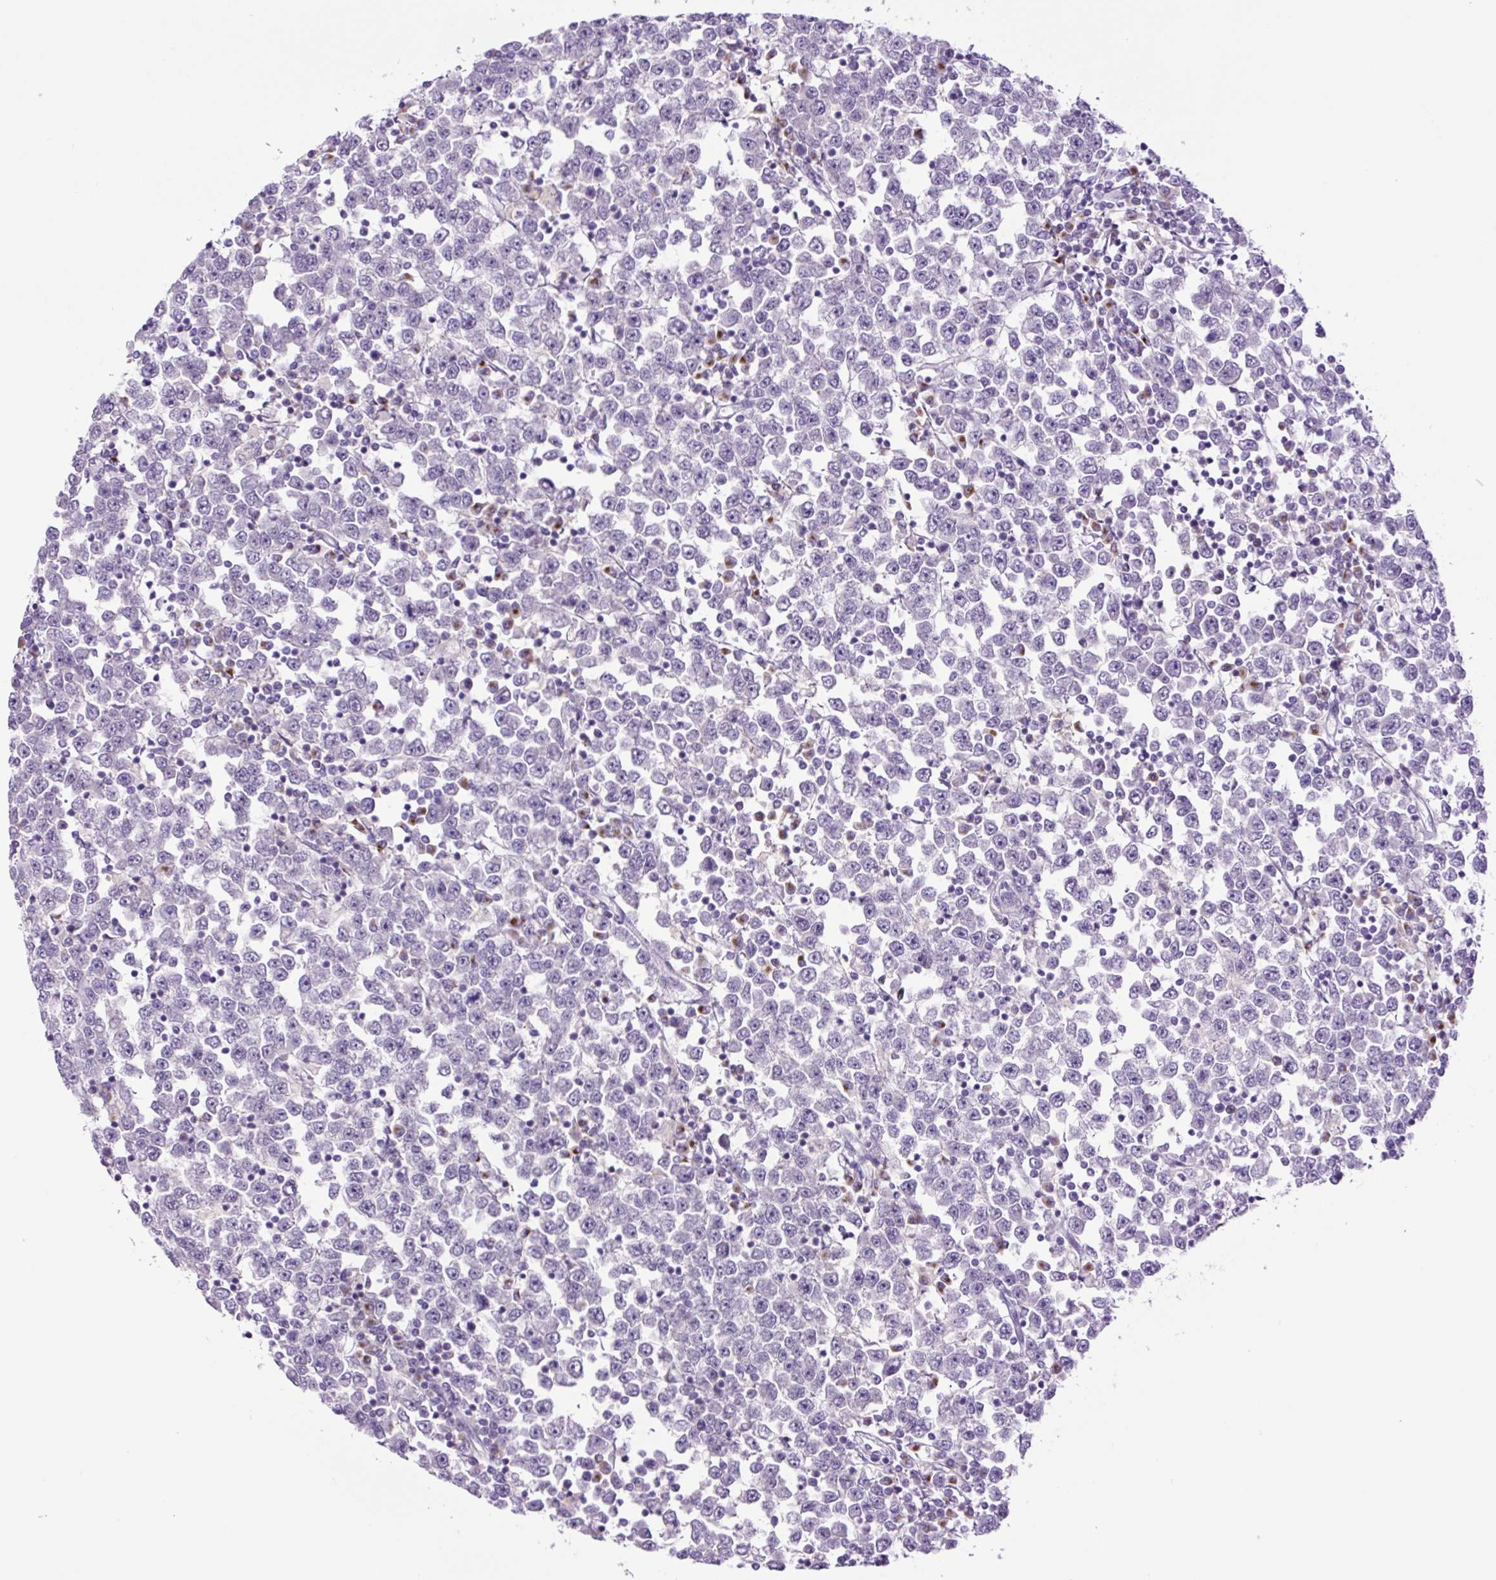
{"staining": {"intensity": "negative", "quantity": "none", "location": "none"}, "tissue": "testis cancer", "cell_type": "Tumor cells", "image_type": "cancer", "snomed": [{"axis": "morphology", "description": "Seminoma, NOS"}, {"axis": "topography", "description": "Testis"}], "caption": "Immunohistochemistry image of neoplastic tissue: testis cancer stained with DAB shows no significant protein expression in tumor cells.", "gene": "MFSD3", "patient": {"sex": "male", "age": 65}}